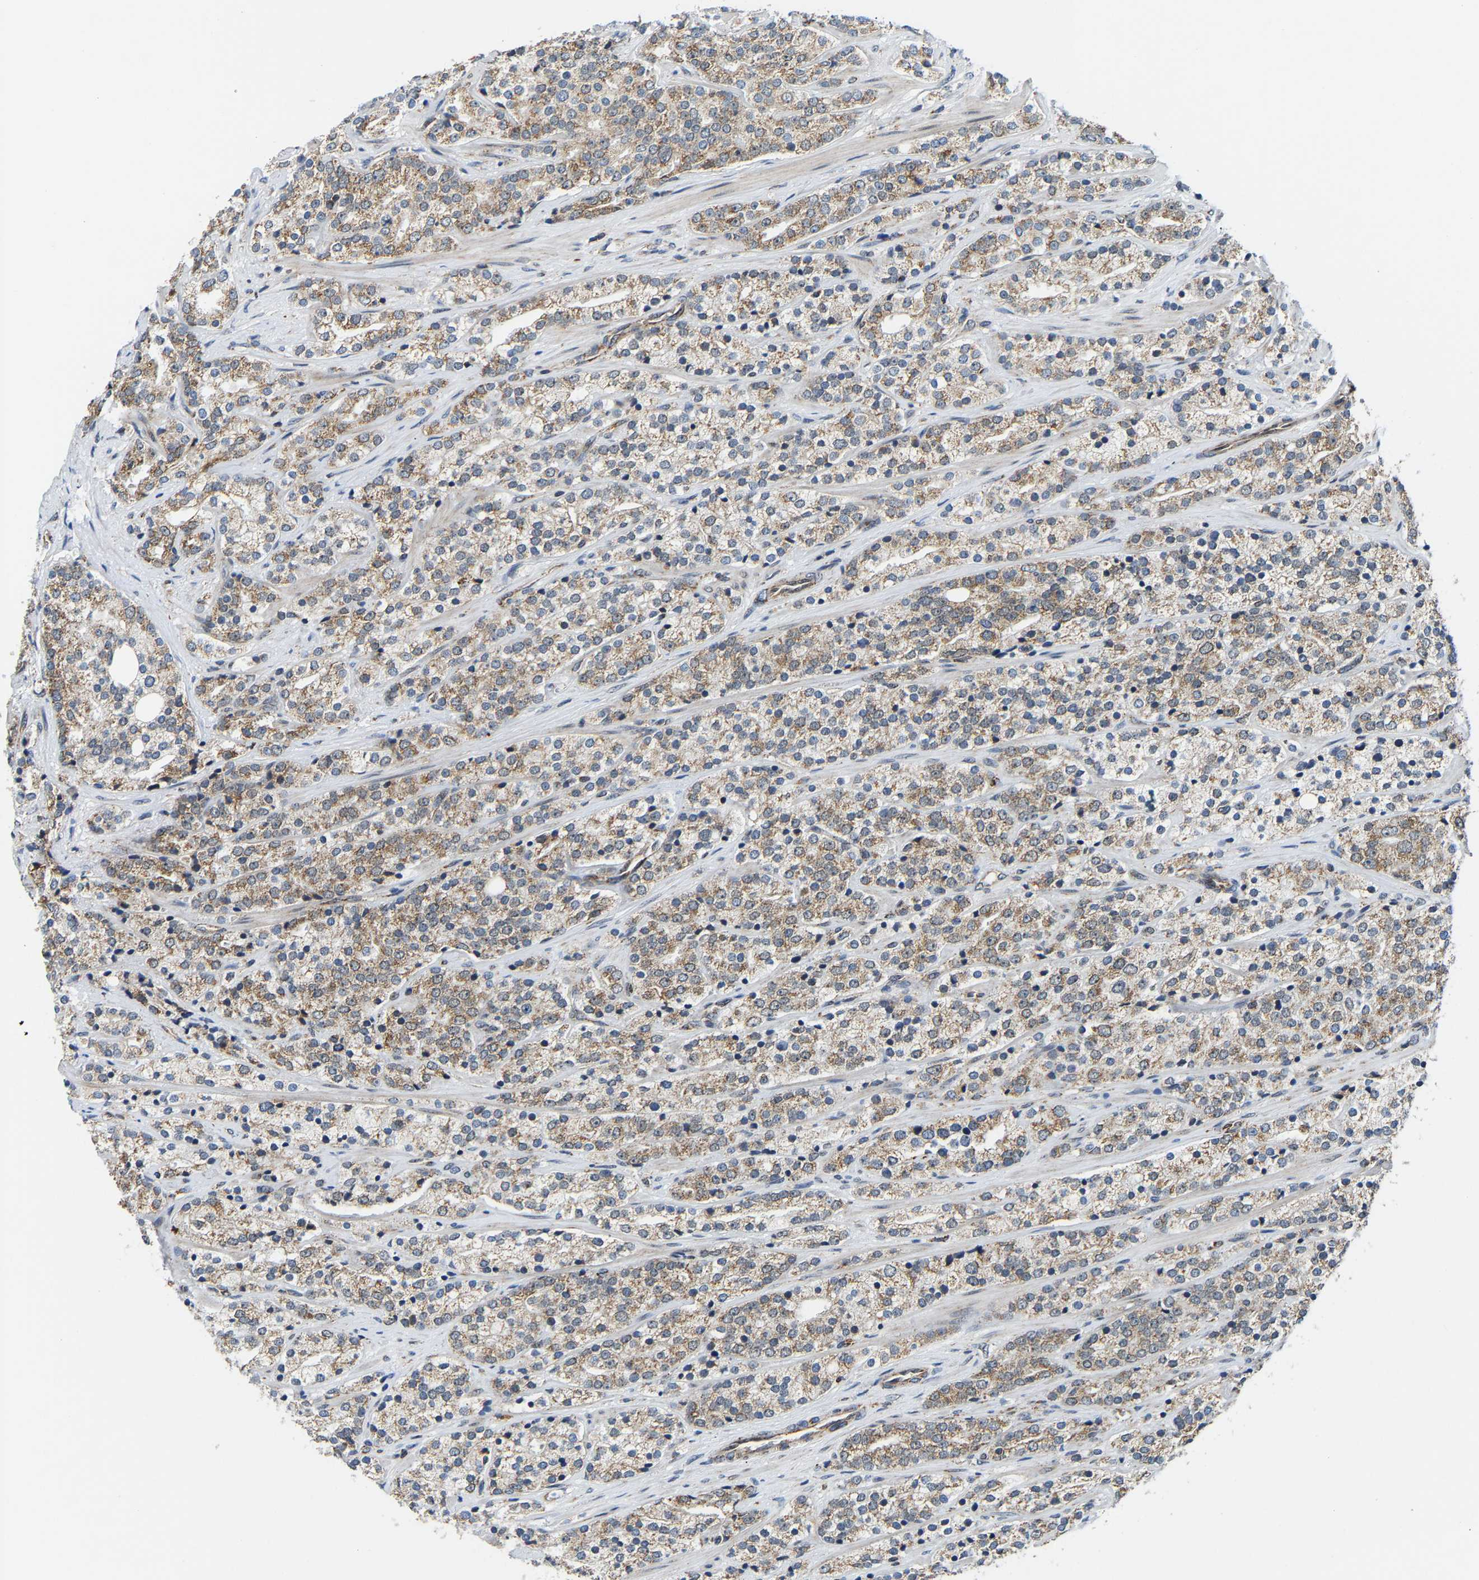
{"staining": {"intensity": "weak", "quantity": ">75%", "location": "cytoplasmic/membranous"}, "tissue": "prostate cancer", "cell_type": "Tumor cells", "image_type": "cancer", "snomed": [{"axis": "morphology", "description": "Adenocarcinoma, High grade"}, {"axis": "topography", "description": "Prostate"}], "caption": "Brown immunohistochemical staining in human prostate cancer displays weak cytoplasmic/membranous staining in about >75% of tumor cells.", "gene": "GIMAP7", "patient": {"sex": "male", "age": 71}}